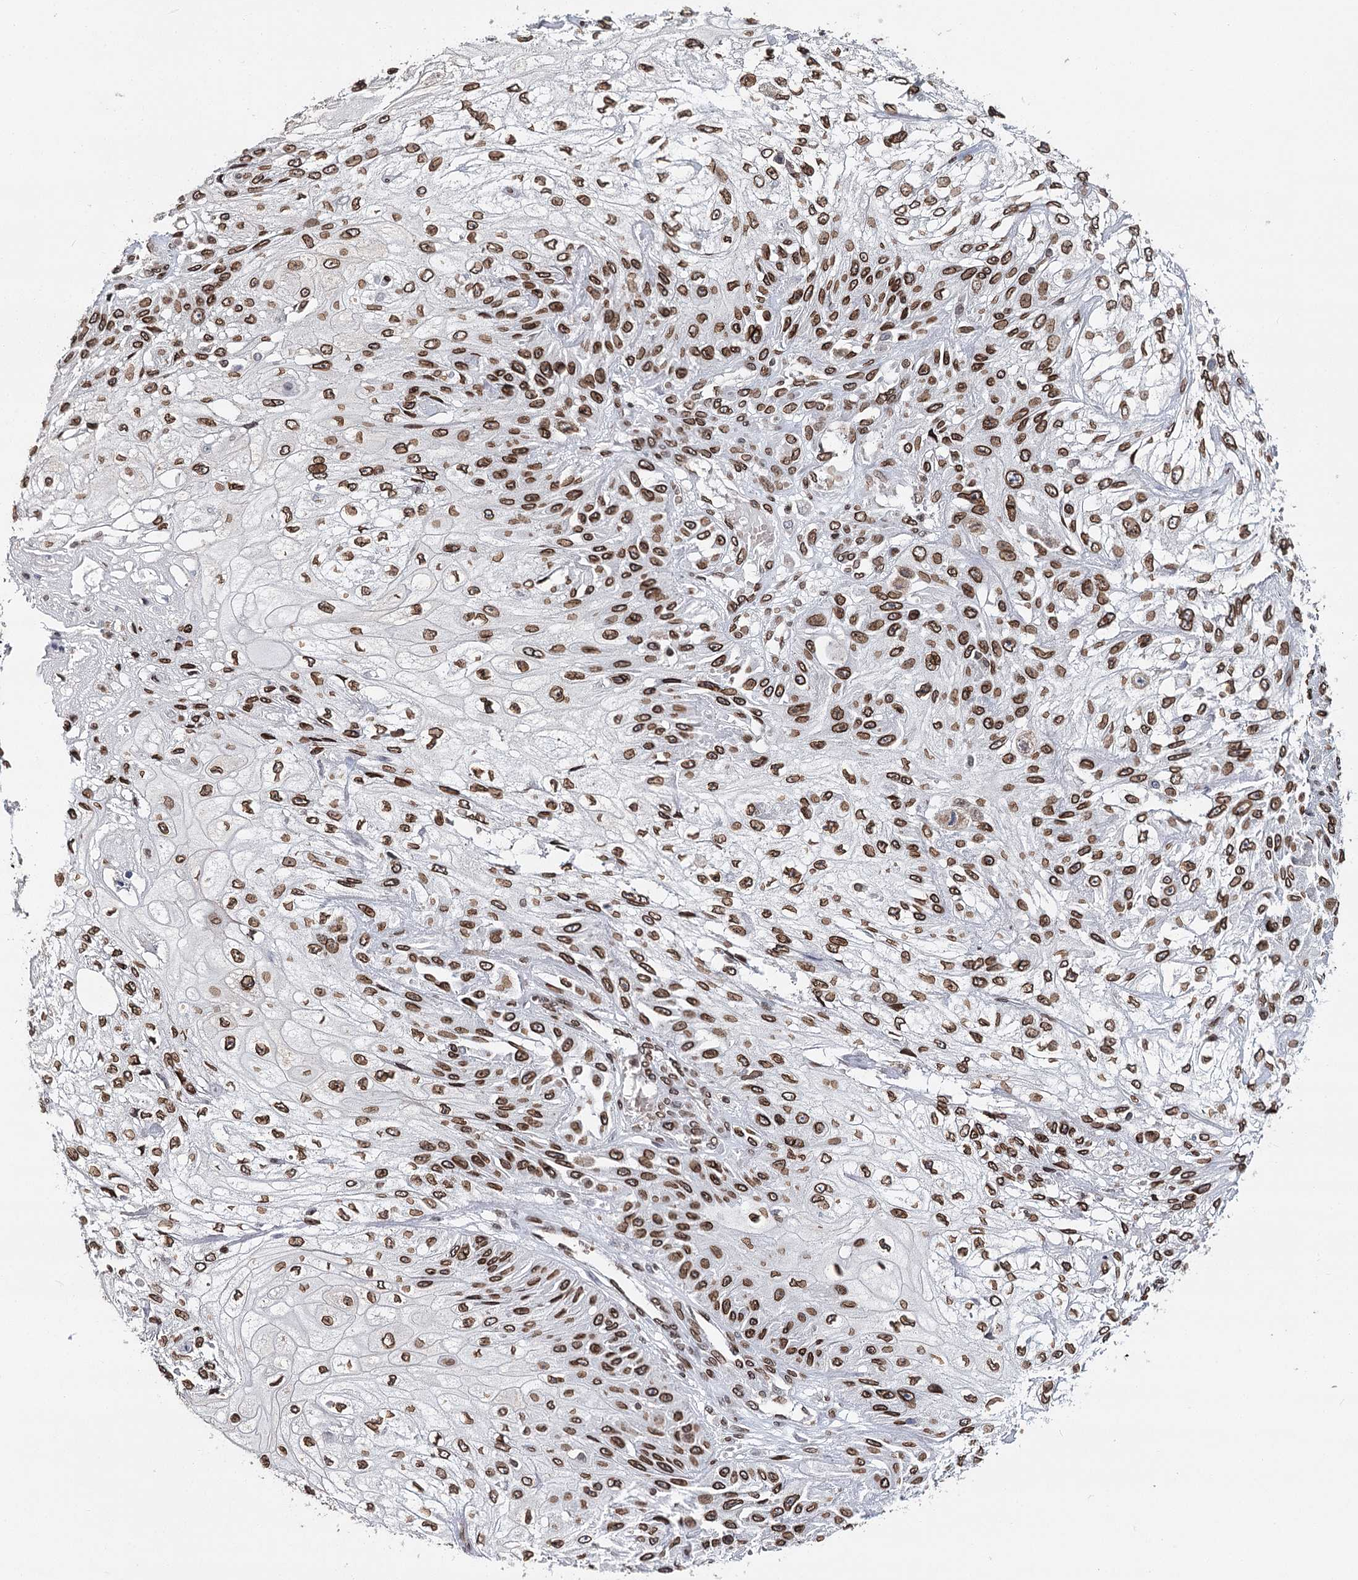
{"staining": {"intensity": "strong", "quantity": ">75%", "location": "cytoplasmic/membranous,nuclear"}, "tissue": "skin cancer", "cell_type": "Tumor cells", "image_type": "cancer", "snomed": [{"axis": "morphology", "description": "Squamous cell carcinoma, NOS"}, {"axis": "morphology", "description": "Squamous cell carcinoma, metastatic, NOS"}, {"axis": "topography", "description": "Skin"}, {"axis": "topography", "description": "Lymph node"}], "caption": "Tumor cells demonstrate high levels of strong cytoplasmic/membranous and nuclear positivity in about >75% of cells in human metastatic squamous cell carcinoma (skin). (DAB (3,3'-diaminobenzidine) IHC with brightfield microscopy, high magnification).", "gene": "KIAA0930", "patient": {"sex": "male", "age": 75}}